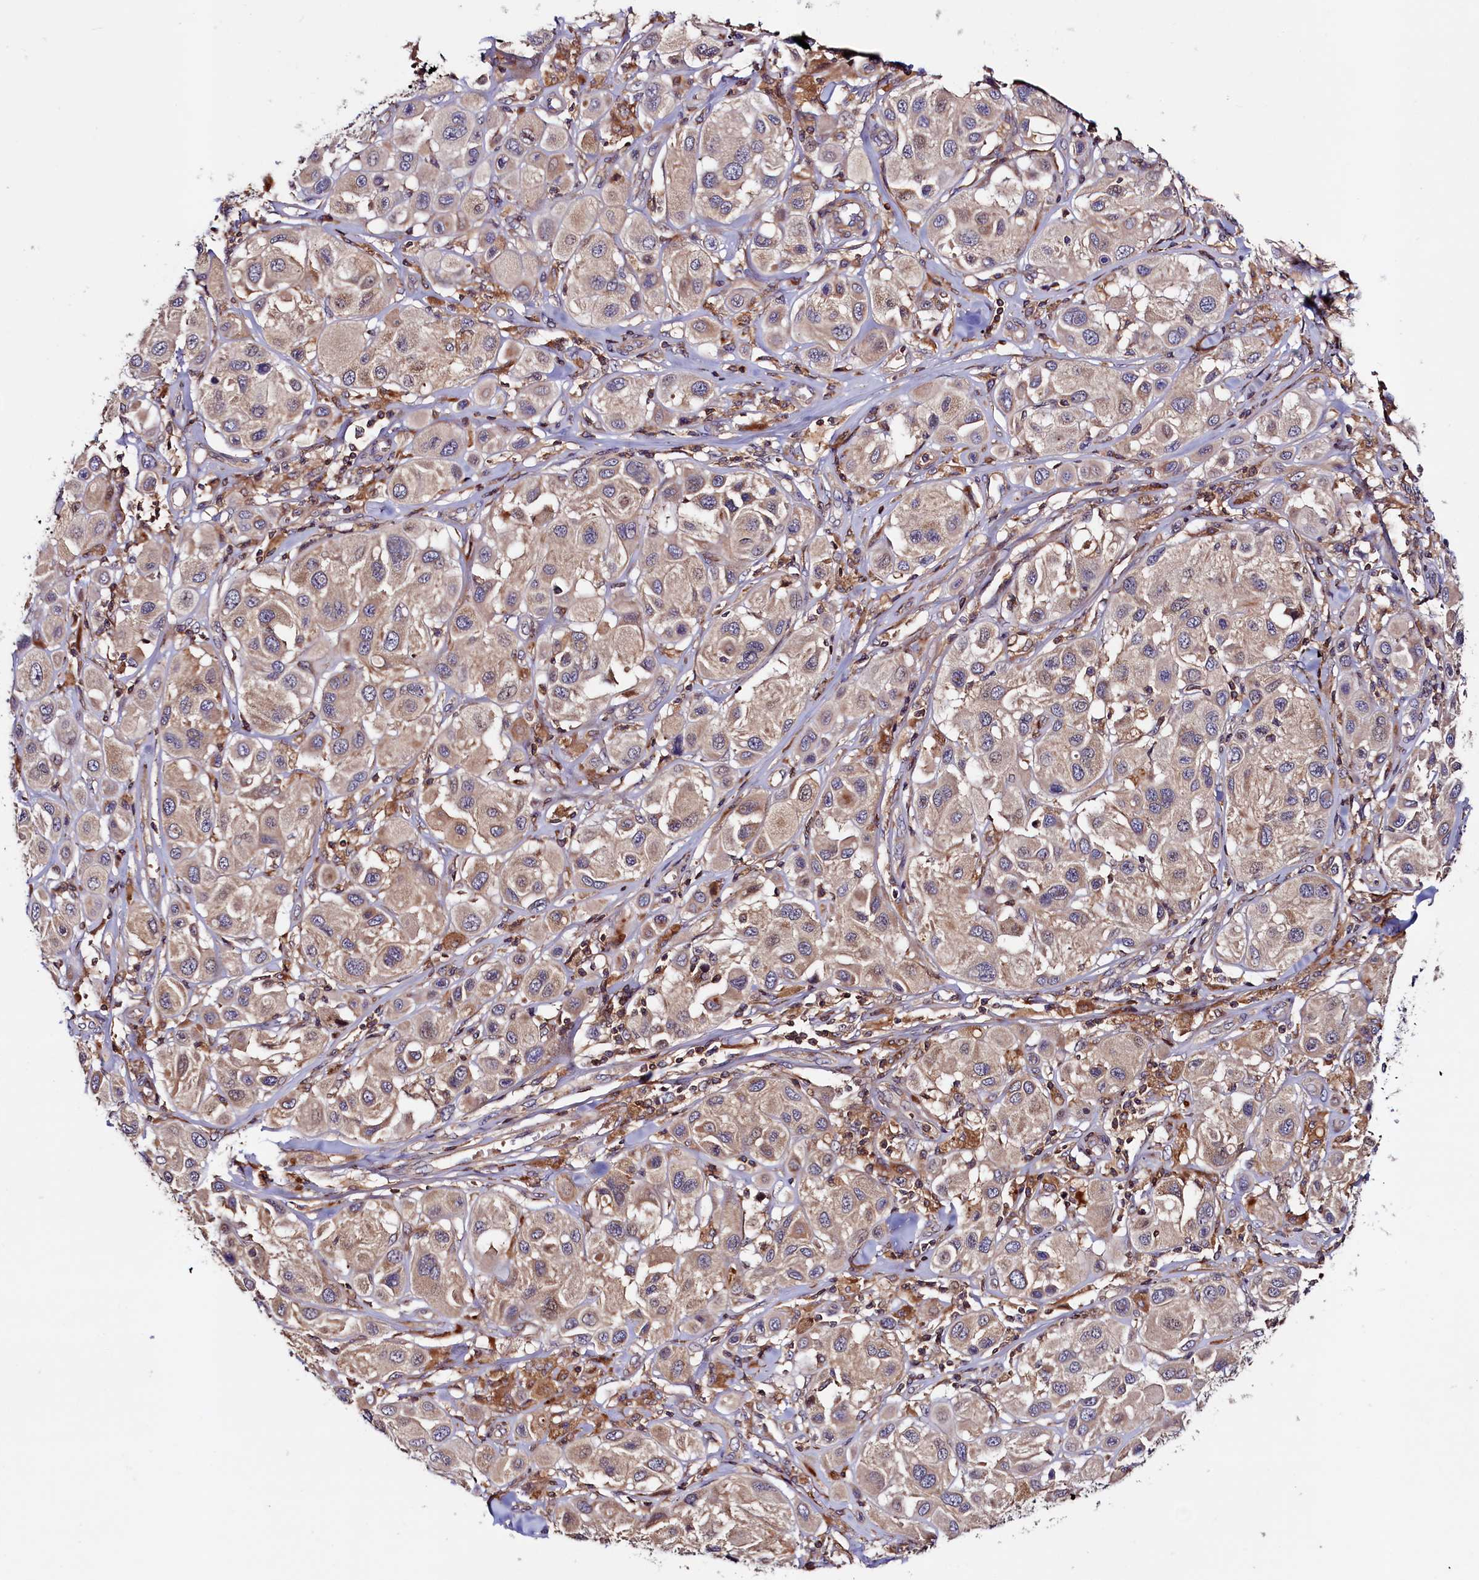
{"staining": {"intensity": "weak", "quantity": "25%-75%", "location": "cytoplasmic/membranous"}, "tissue": "melanoma", "cell_type": "Tumor cells", "image_type": "cancer", "snomed": [{"axis": "morphology", "description": "Malignant melanoma, Metastatic site"}, {"axis": "topography", "description": "Skin"}], "caption": "There is low levels of weak cytoplasmic/membranous expression in tumor cells of malignant melanoma (metastatic site), as demonstrated by immunohistochemical staining (brown color).", "gene": "DUOXA1", "patient": {"sex": "male", "age": 41}}